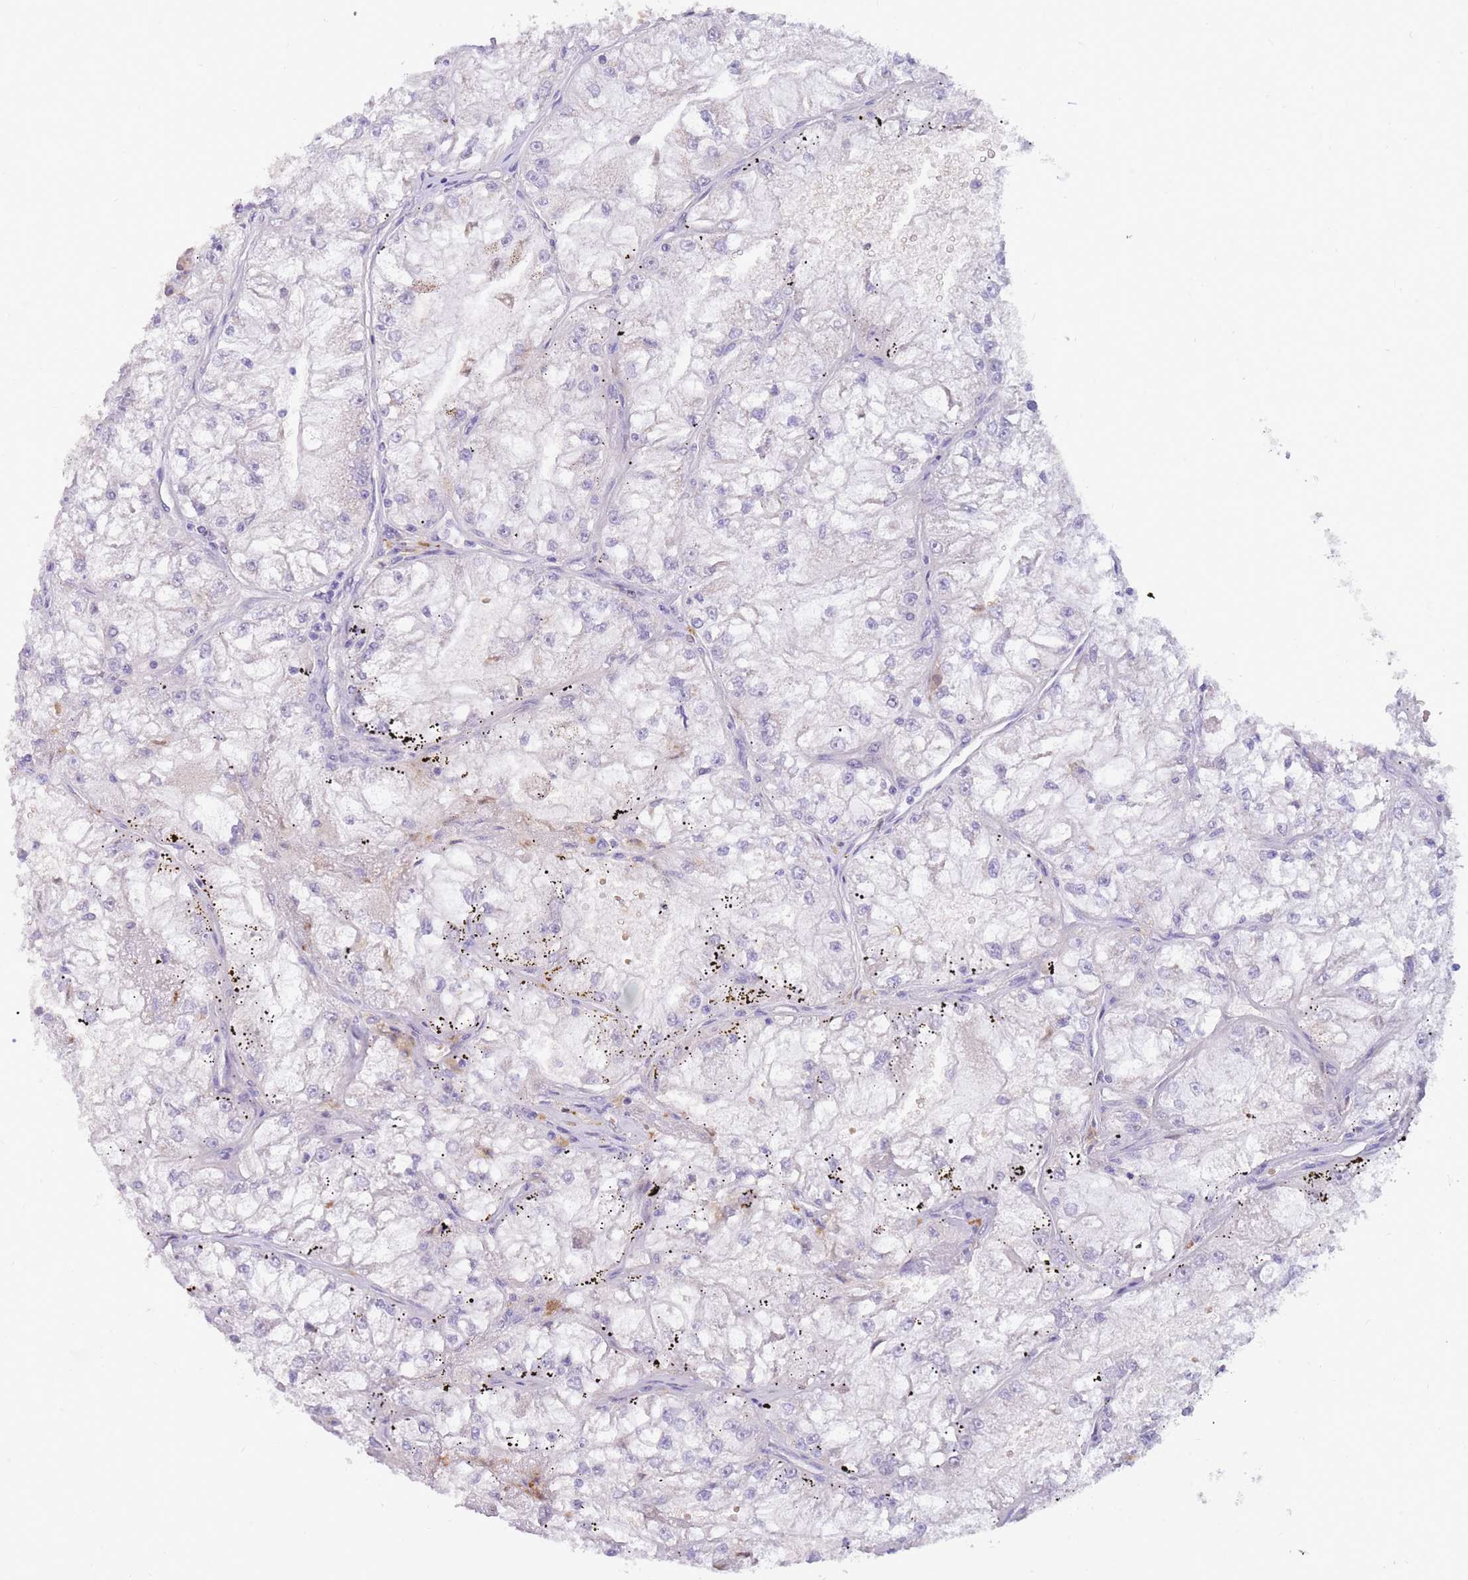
{"staining": {"intensity": "negative", "quantity": "none", "location": "none"}, "tissue": "renal cancer", "cell_type": "Tumor cells", "image_type": "cancer", "snomed": [{"axis": "morphology", "description": "Adenocarcinoma, NOS"}, {"axis": "topography", "description": "Kidney"}], "caption": "Immunohistochemical staining of human renal adenocarcinoma exhibits no significant expression in tumor cells.", "gene": "DDHD1", "patient": {"sex": "female", "age": 72}}